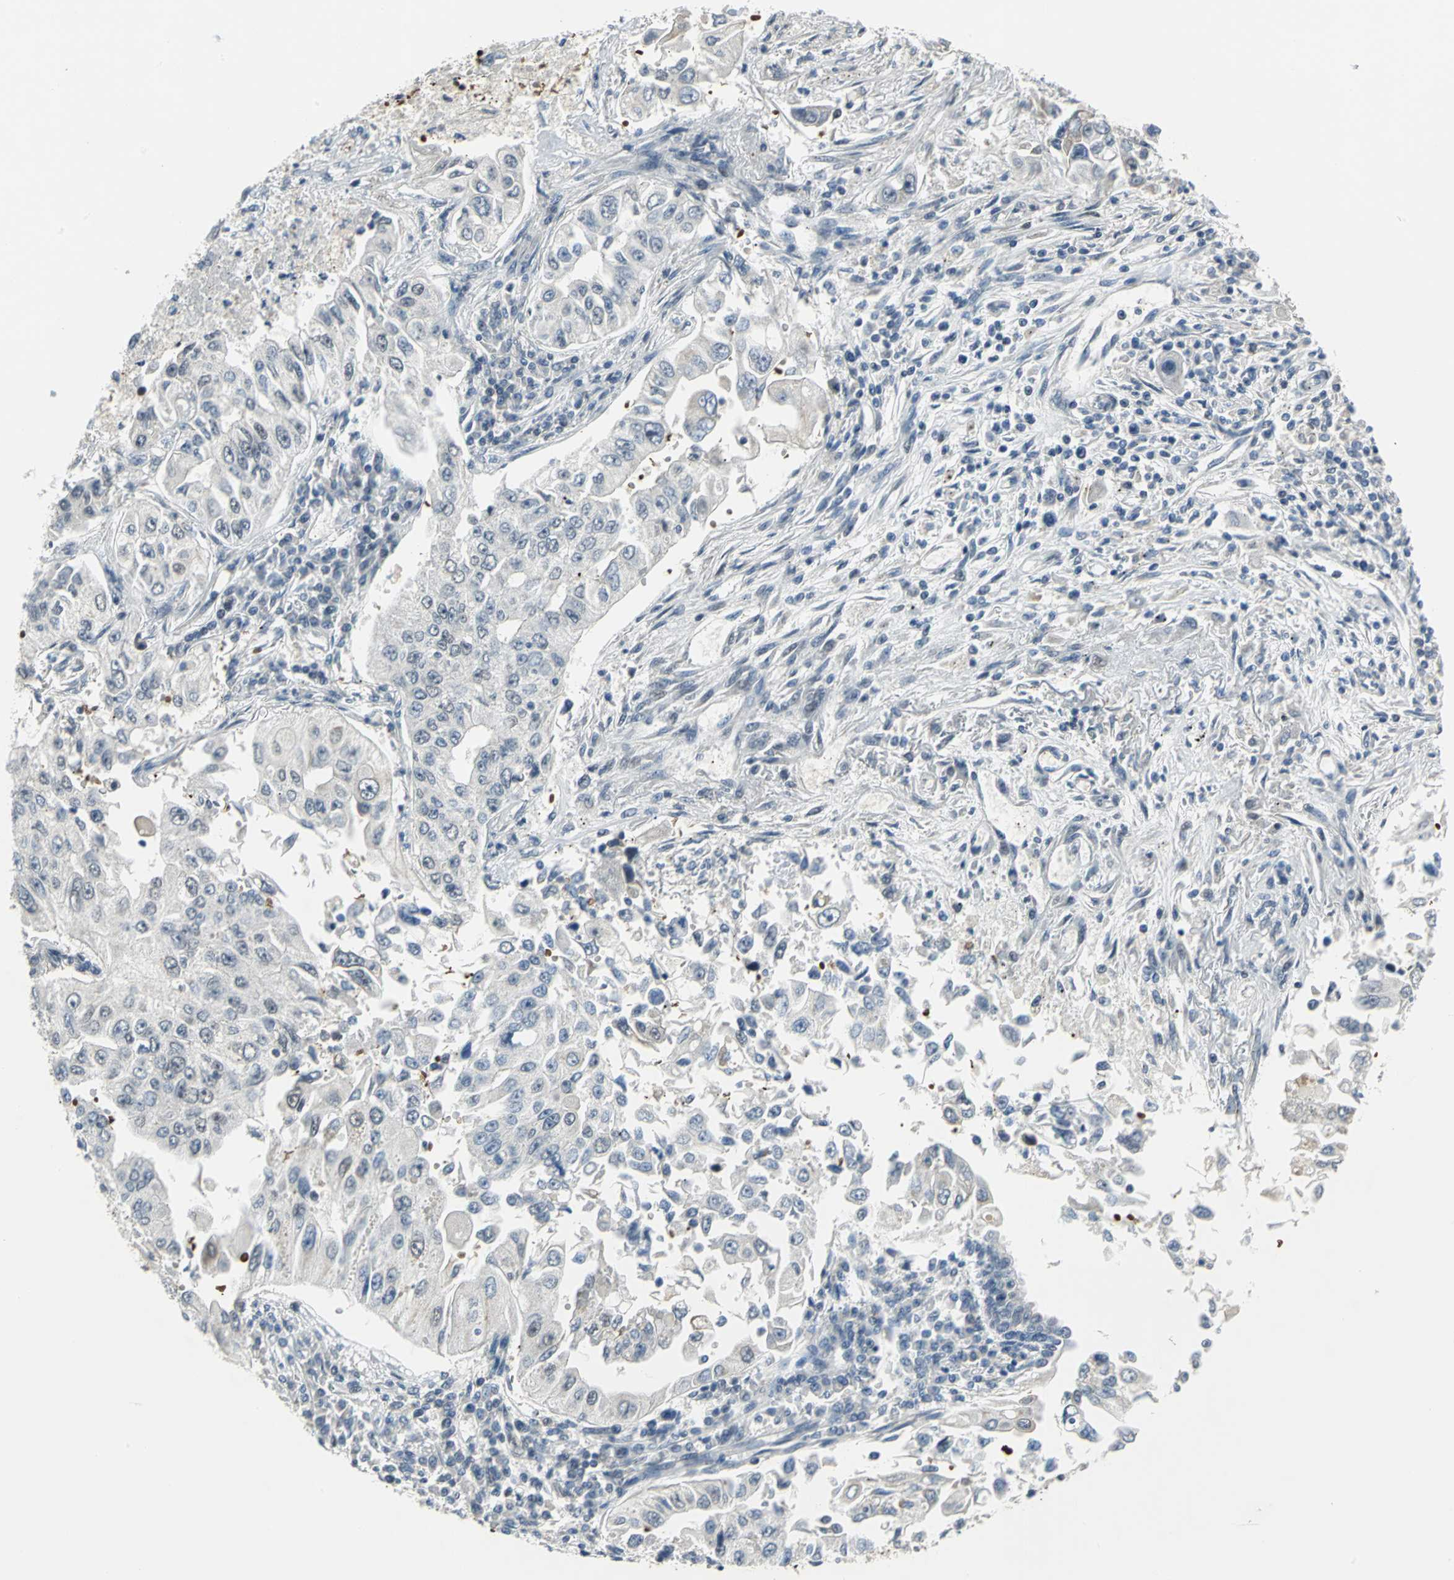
{"staining": {"intensity": "weak", "quantity": "25%-75%", "location": "nuclear"}, "tissue": "lung cancer", "cell_type": "Tumor cells", "image_type": "cancer", "snomed": [{"axis": "morphology", "description": "Adenocarcinoma, NOS"}, {"axis": "topography", "description": "Lung"}], "caption": "Protein analysis of lung adenocarcinoma tissue shows weak nuclear staining in approximately 25%-75% of tumor cells.", "gene": "GLI3", "patient": {"sex": "male", "age": 84}}